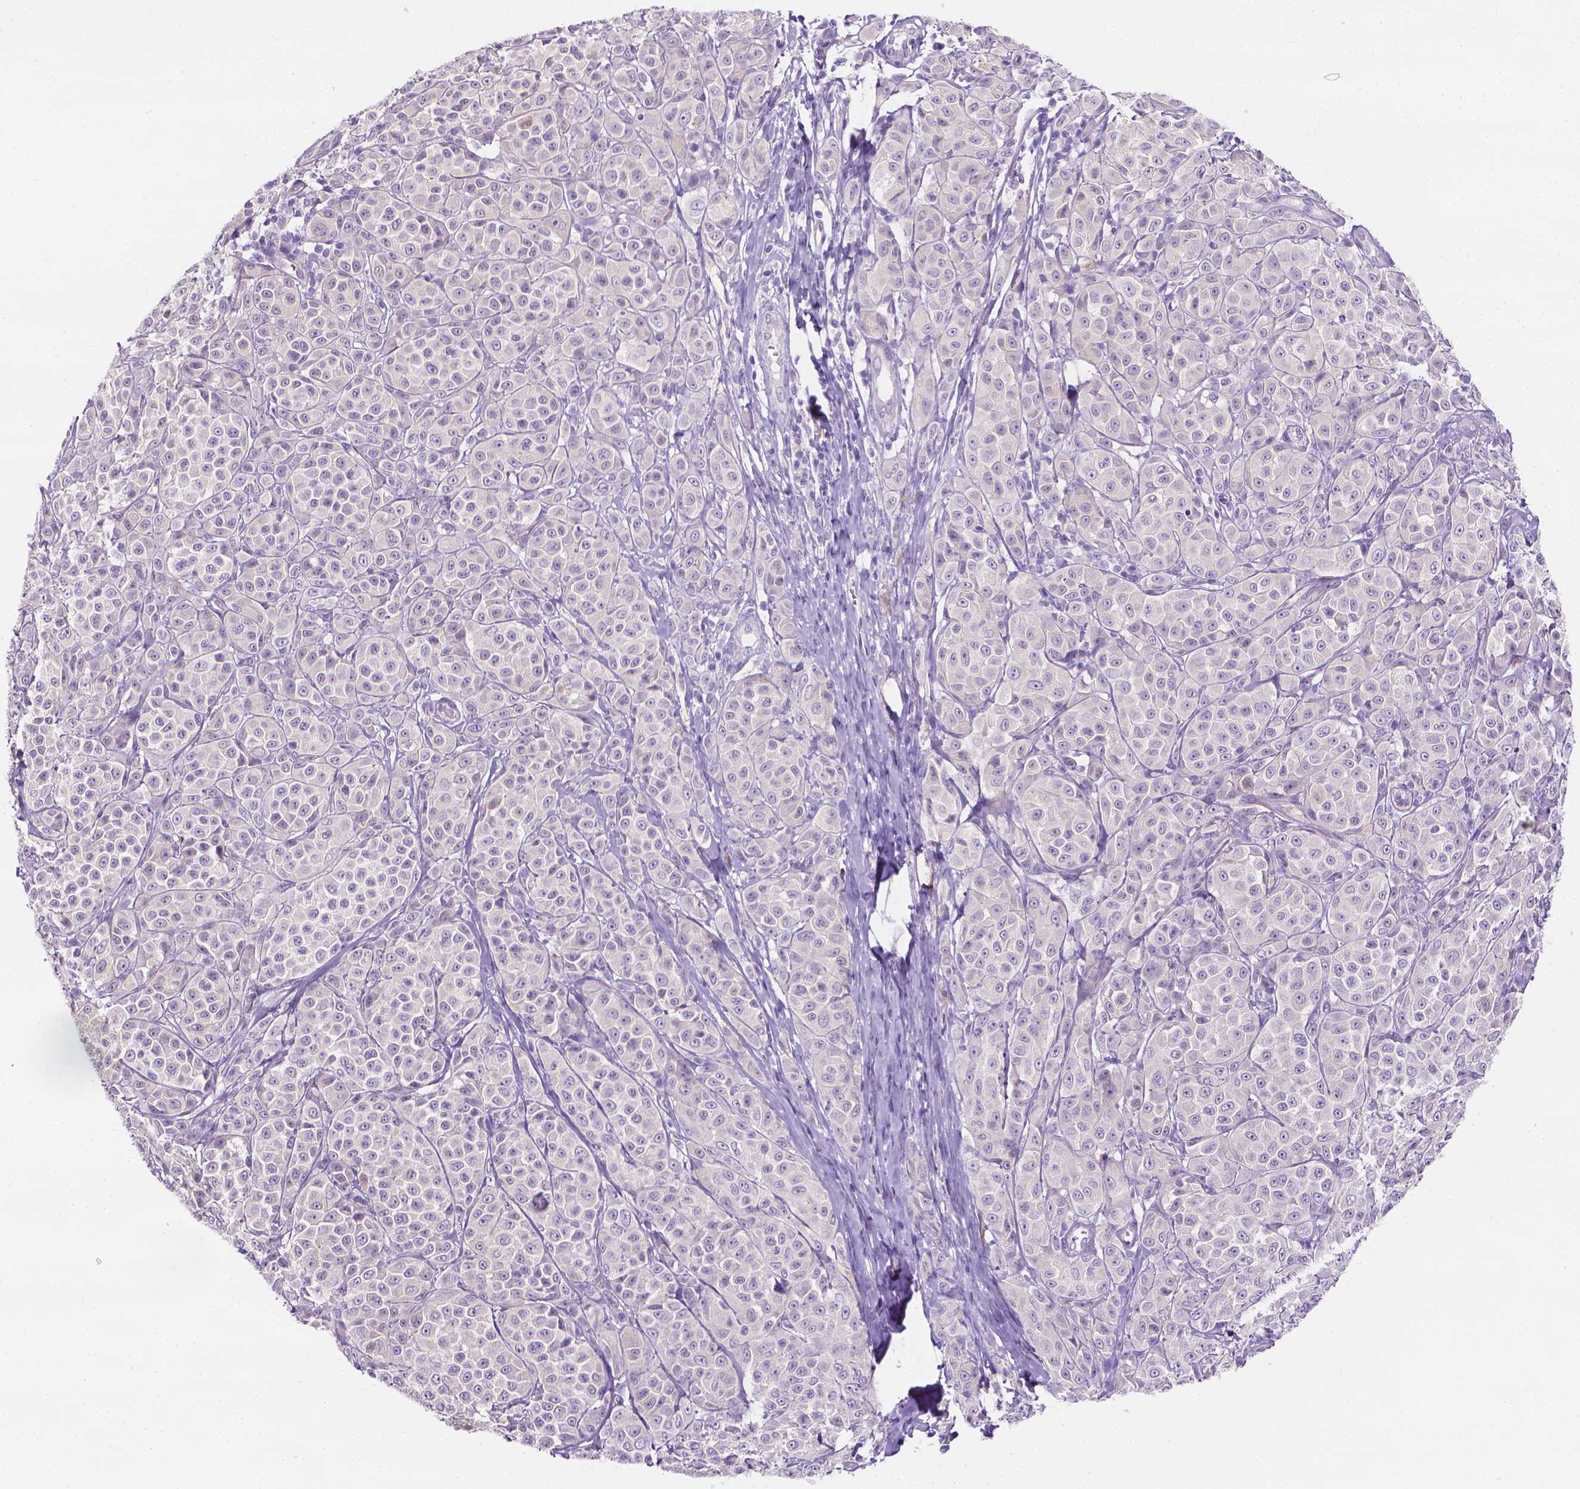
{"staining": {"intensity": "negative", "quantity": "none", "location": "none"}, "tissue": "melanoma", "cell_type": "Tumor cells", "image_type": "cancer", "snomed": [{"axis": "morphology", "description": "Malignant melanoma, NOS"}, {"axis": "topography", "description": "Skin"}], "caption": "High power microscopy histopathology image of an immunohistochemistry image of malignant melanoma, revealing no significant positivity in tumor cells. Brightfield microscopy of immunohistochemistry stained with DAB (brown) and hematoxylin (blue), captured at high magnification.", "gene": "FASN", "patient": {"sex": "male", "age": 89}}